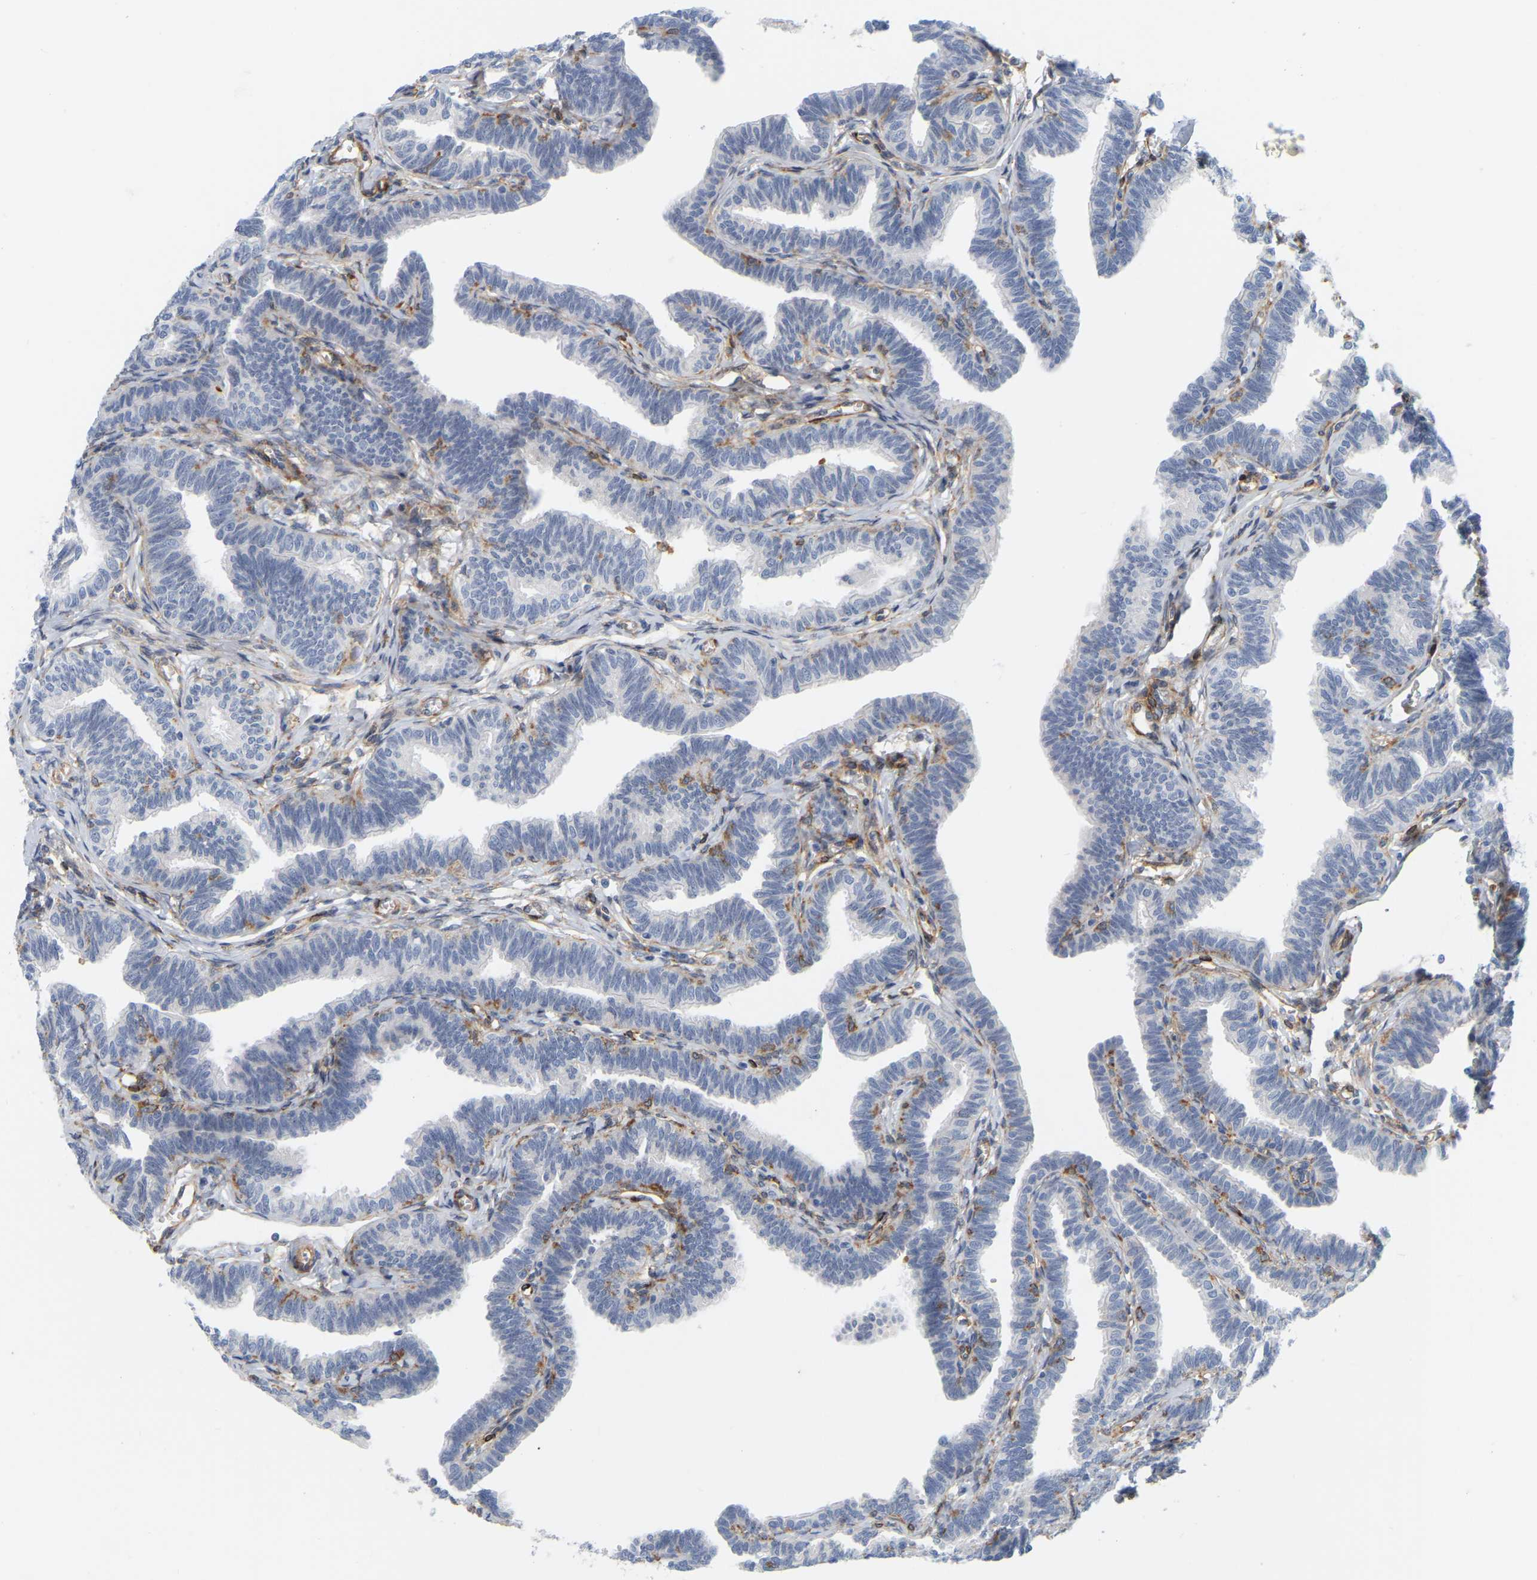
{"staining": {"intensity": "negative", "quantity": "none", "location": "none"}, "tissue": "fallopian tube", "cell_type": "Glandular cells", "image_type": "normal", "snomed": [{"axis": "morphology", "description": "Normal tissue, NOS"}, {"axis": "topography", "description": "Fallopian tube"}, {"axis": "topography", "description": "Ovary"}], "caption": "Immunohistochemistry (IHC) histopathology image of benign human fallopian tube stained for a protein (brown), which demonstrates no positivity in glandular cells.", "gene": "RAPH1", "patient": {"sex": "female", "age": 23}}